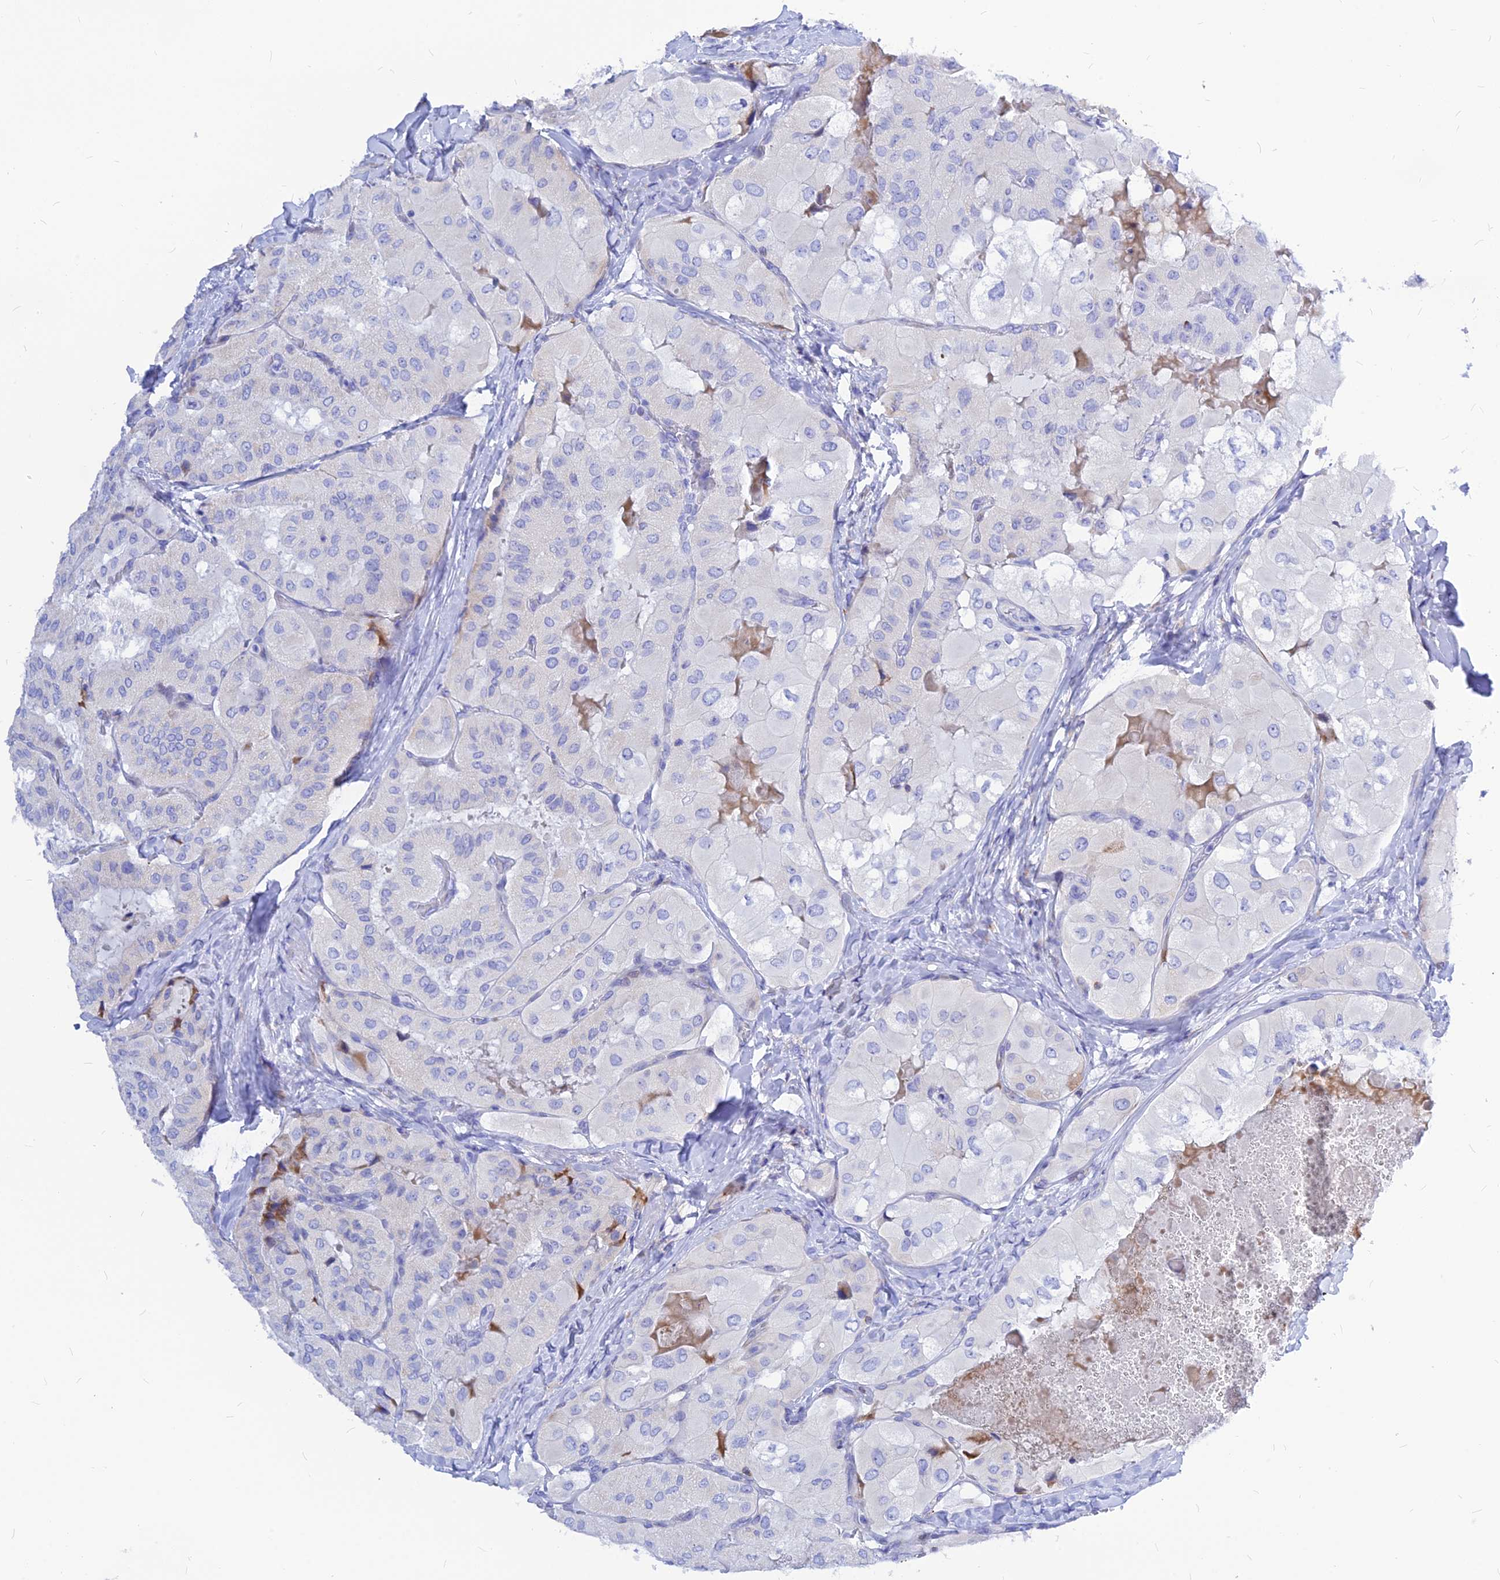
{"staining": {"intensity": "negative", "quantity": "none", "location": "none"}, "tissue": "thyroid cancer", "cell_type": "Tumor cells", "image_type": "cancer", "snomed": [{"axis": "morphology", "description": "Normal tissue, NOS"}, {"axis": "morphology", "description": "Papillary adenocarcinoma, NOS"}, {"axis": "topography", "description": "Thyroid gland"}], "caption": "Protein analysis of thyroid cancer displays no significant staining in tumor cells.", "gene": "CNOT6", "patient": {"sex": "female", "age": 59}}